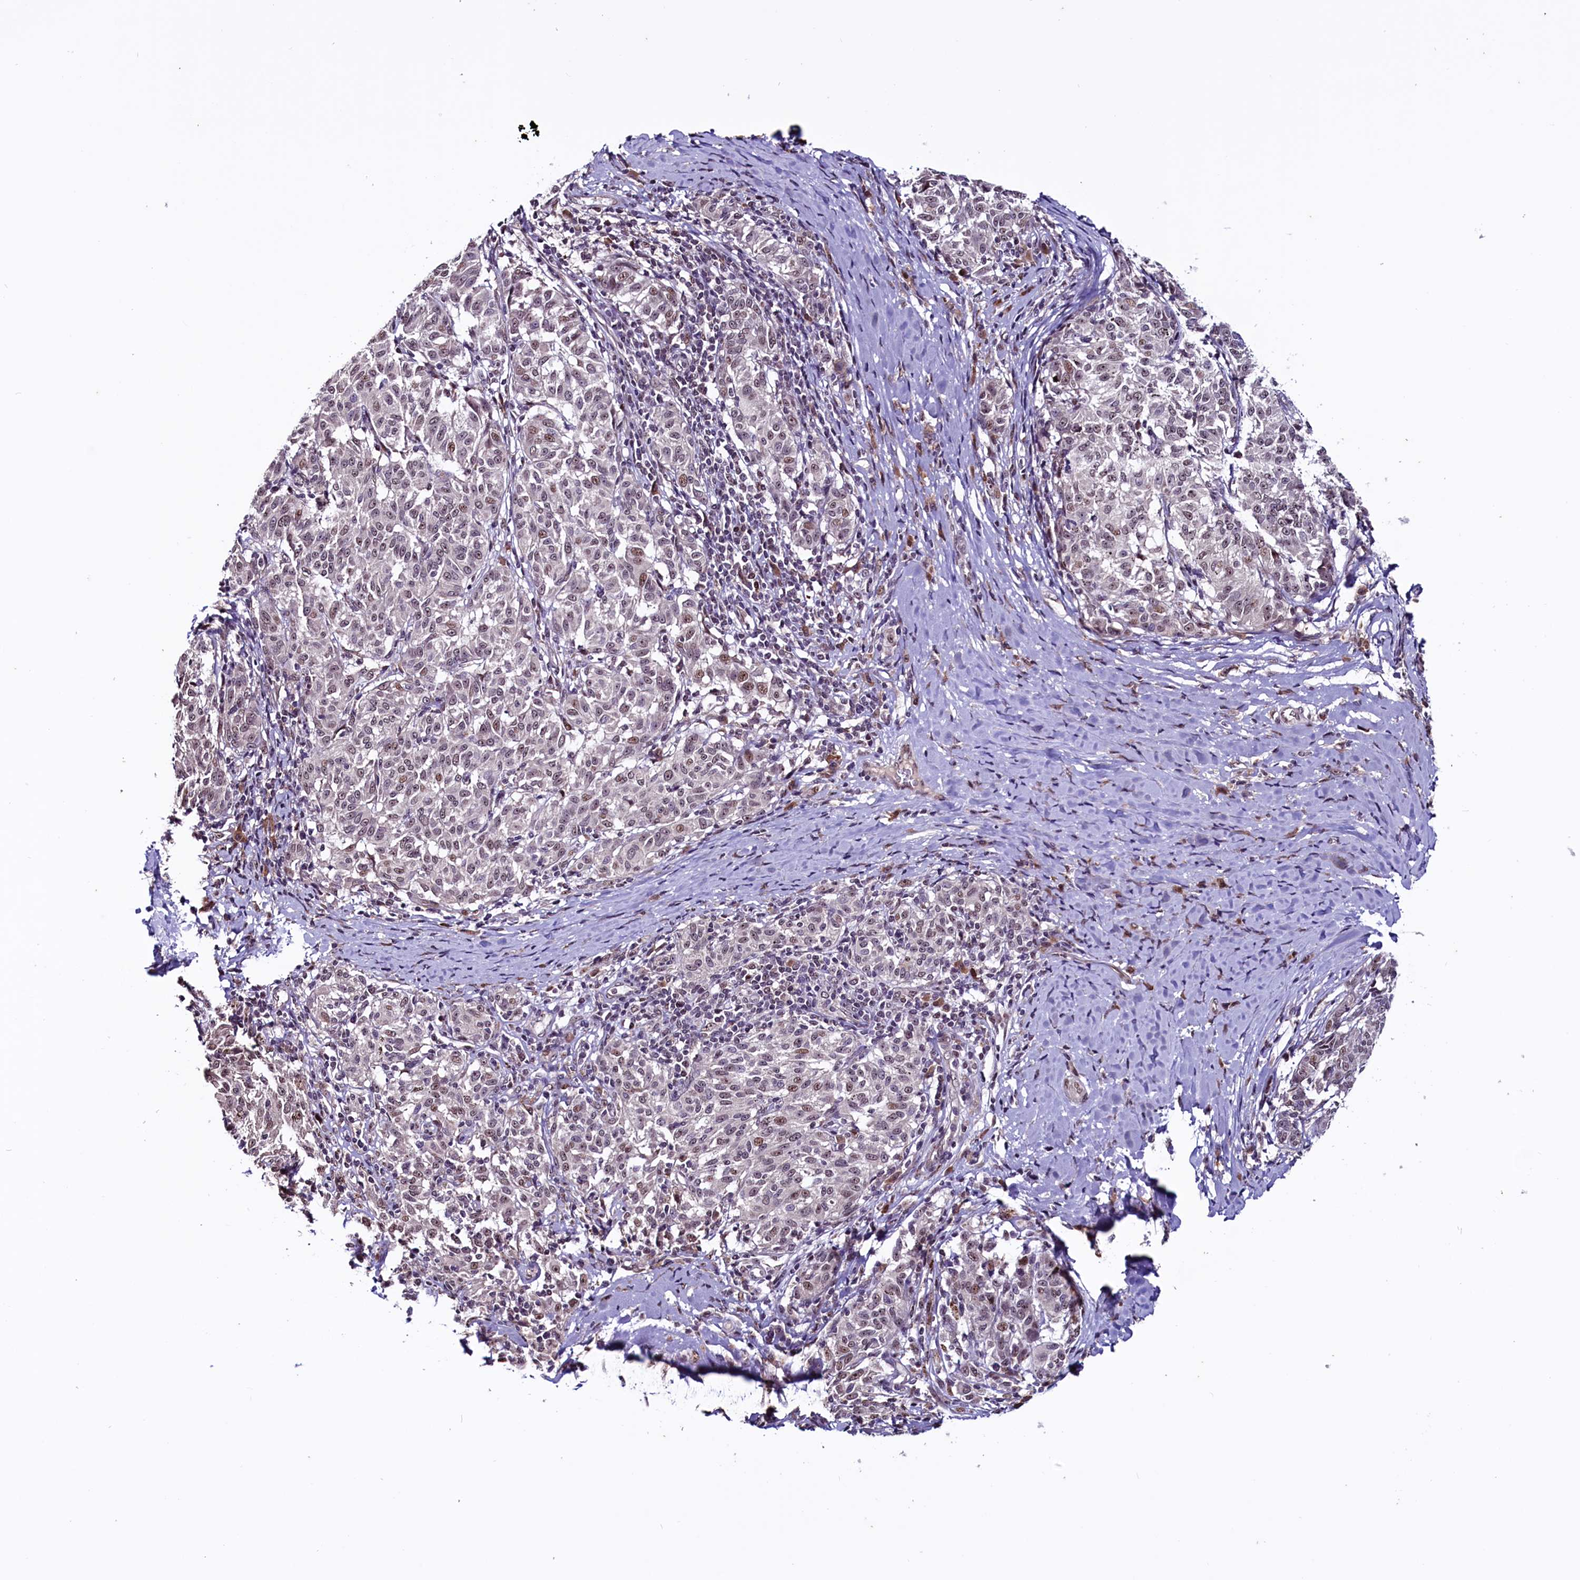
{"staining": {"intensity": "weak", "quantity": "25%-75%", "location": "nuclear"}, "tissue": "melanoma", "cell_type": "Tumor cells", "image_type": "cancer", "snomed": [{"axis": "morphology", "description": "Malignant melanoma, NOS"}, {"axis": "topography", "description": "Skin"}], "caption": "Brown immunohistochemical staining in malignant melanoma shows weak nuclear staining in approximately 25%-75% of tumor cells. Nuclei are stained in blue.", "gene": "RNMT", "patient": {"sex": "female", "age": 72}}